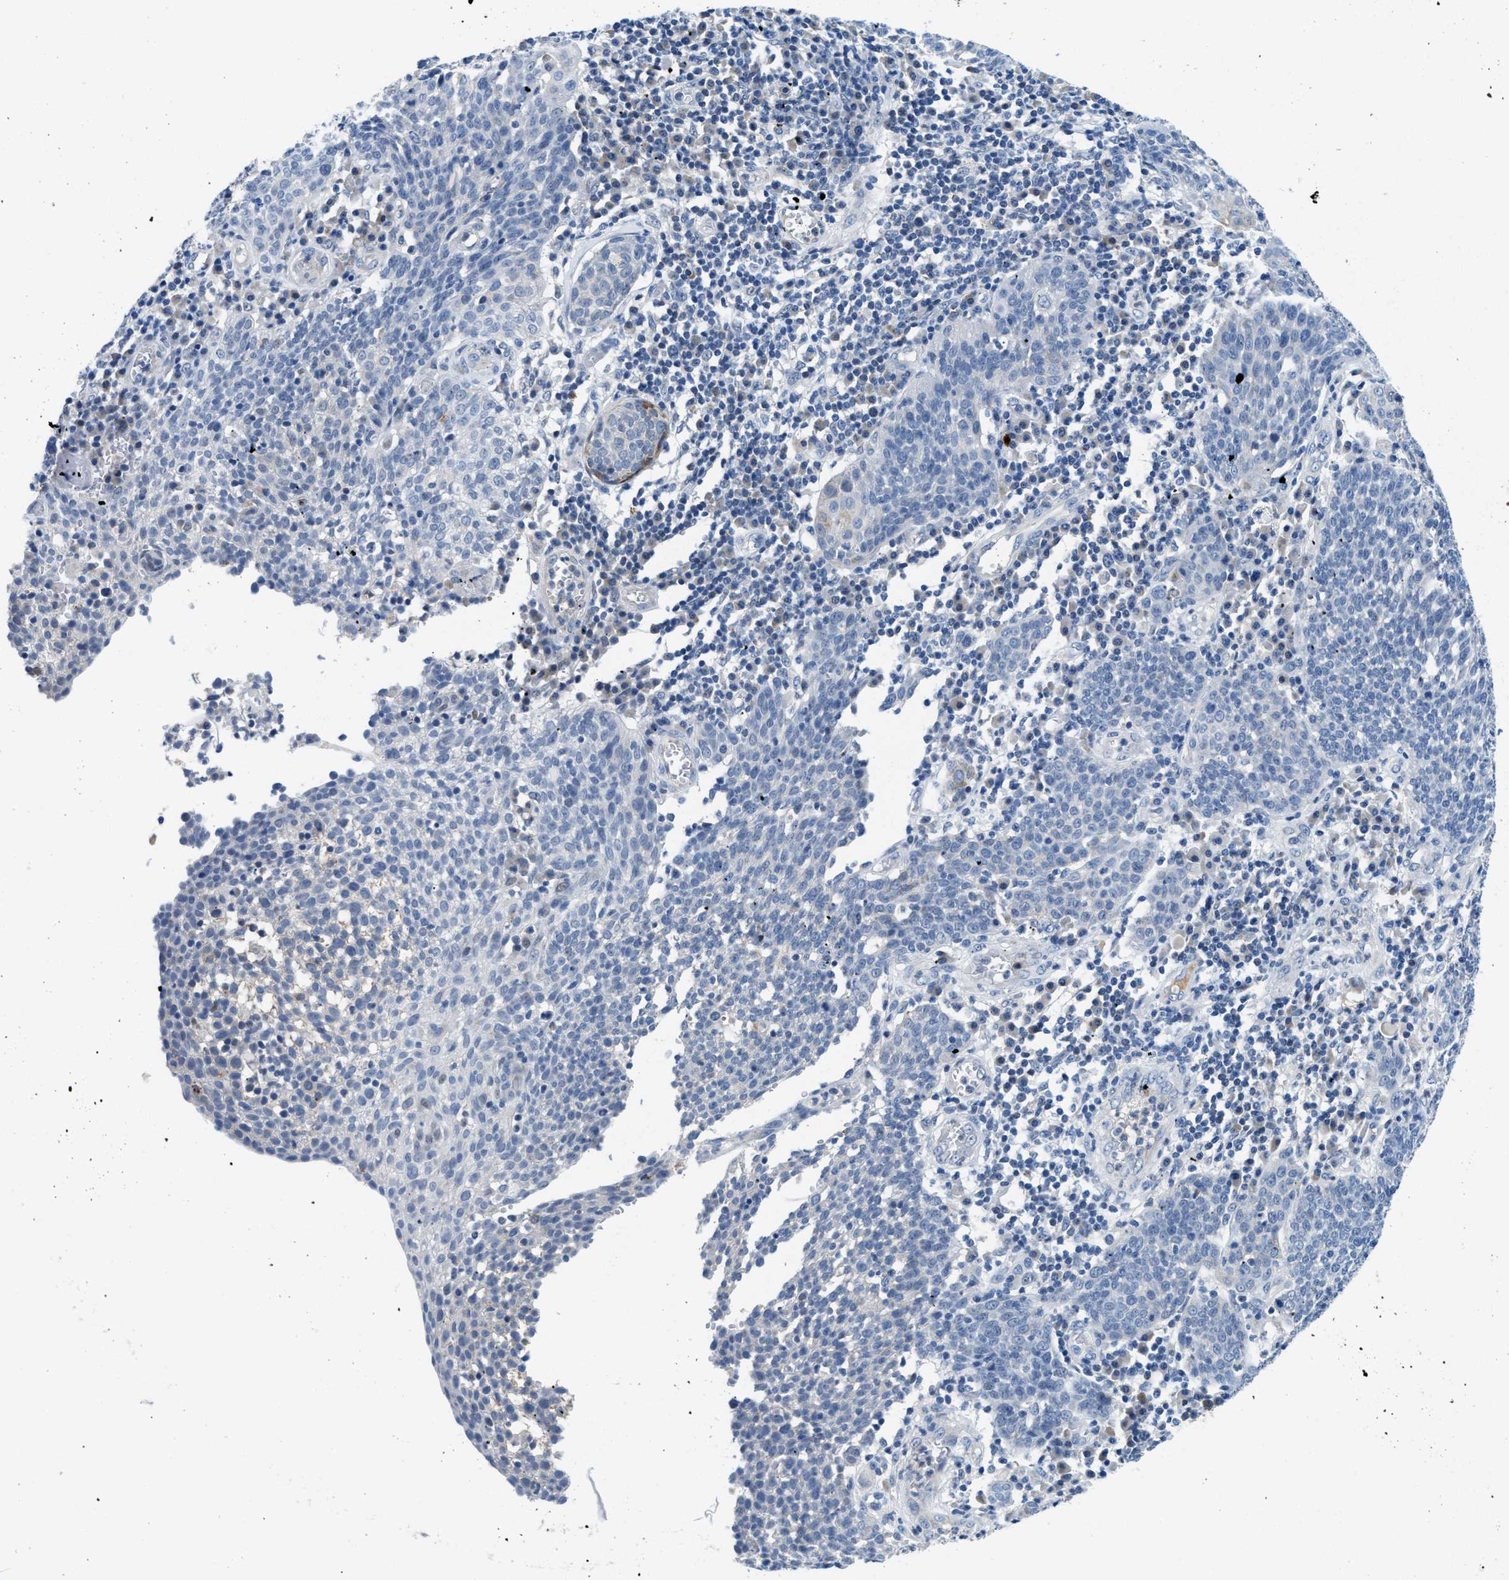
{"staining": {"intensity": "negative", "quantity": "none", "location": "none"}, "tissue": "cervical cancer", "cell_type": "Tumor cells", "image_type": "cancer", "snomed": [{"axis": "morphology", "description": "Squamous cell carcinoma, NOS"}, {"axis": "topography", "description": "Cervix"}], "caption": "IHC of human cervical squamous cell carcinoma reveals no positivity in tumor cells.", "gene": "TSPAN3", "patient": {"sex": "female", "age": 34}}